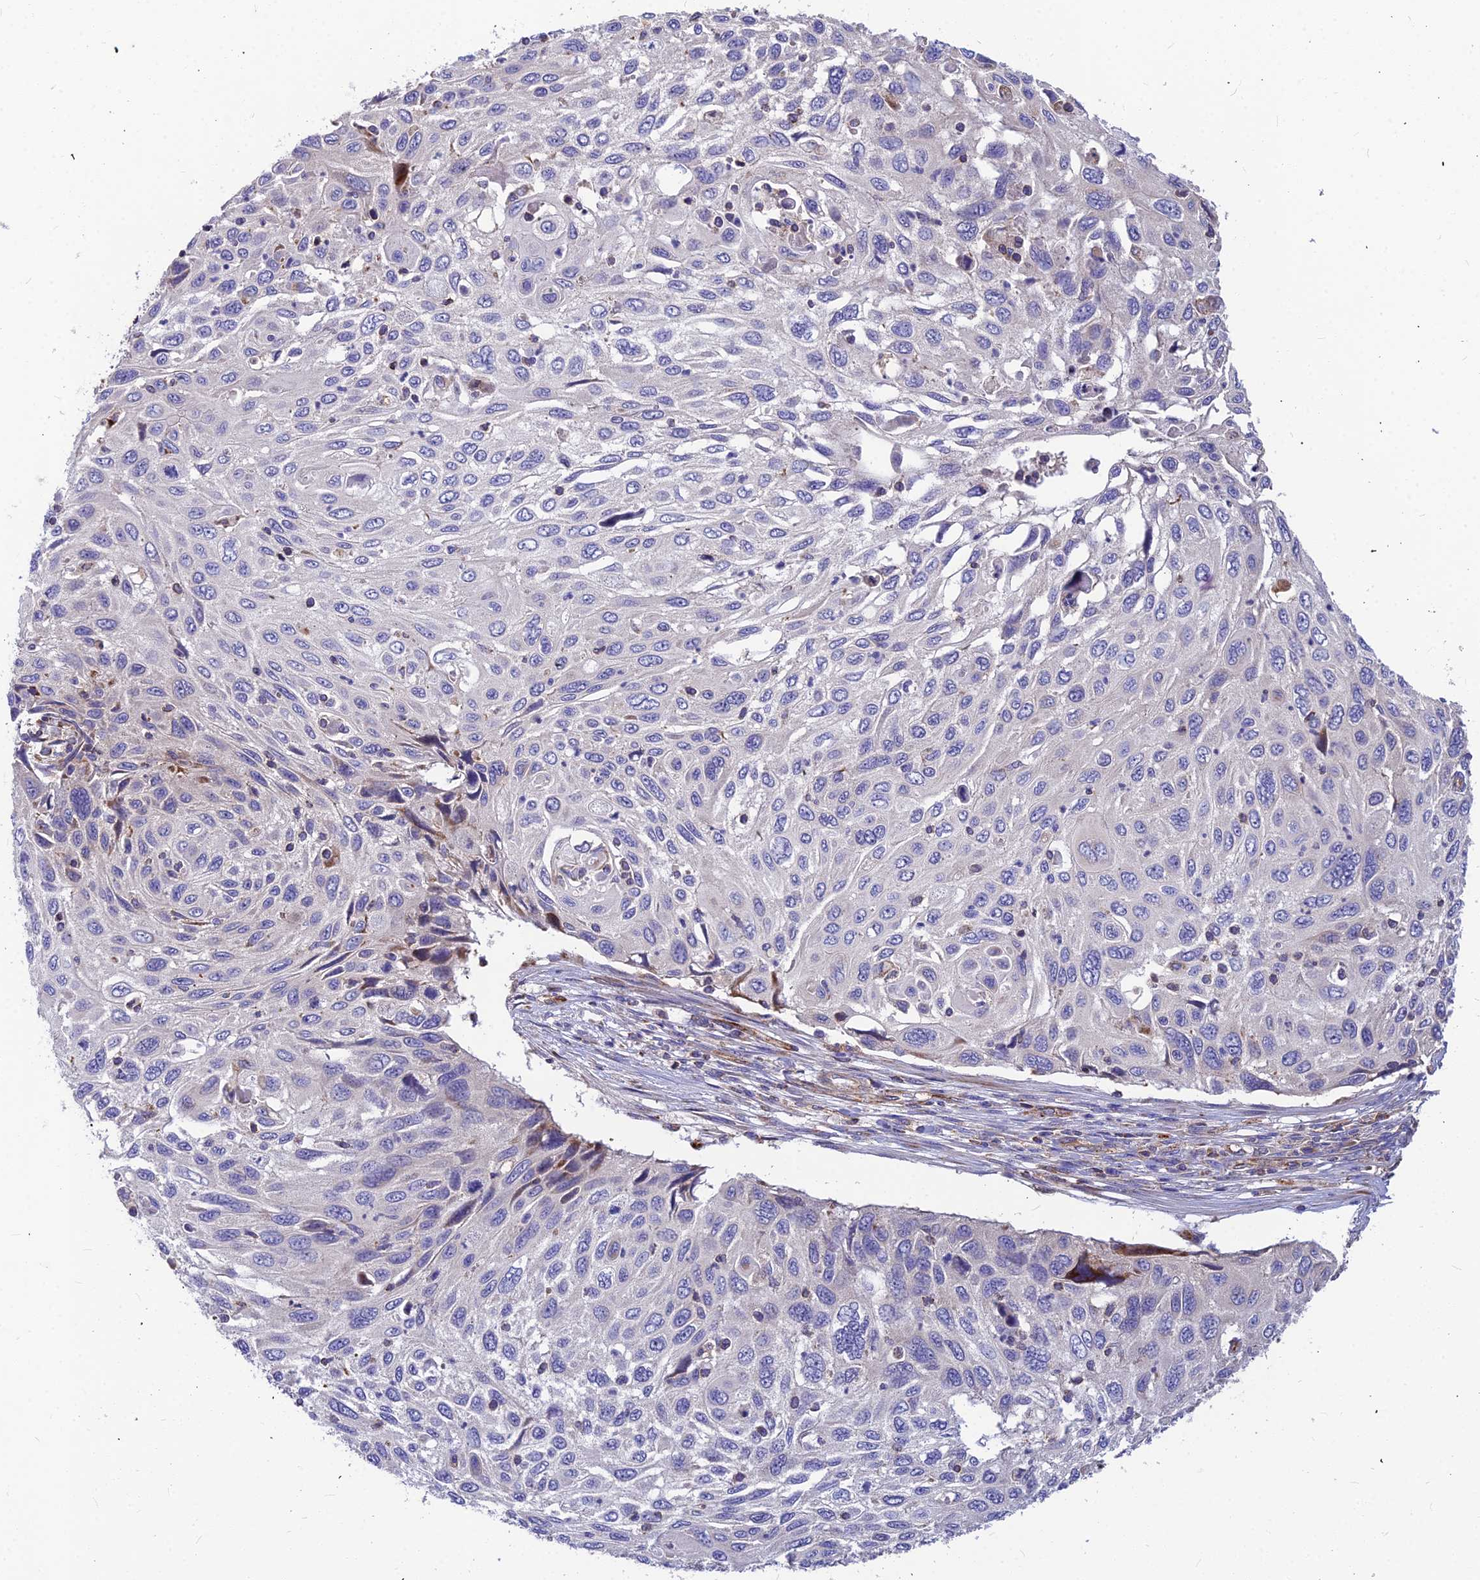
{"staining": {"intensity": "negative", "quantity": "none", "location": "none"}, "tissue": "cervical cancer", "cell_type": "Tumor cells", "image_type": "cancer", "snomed": [{"axis": "morphology", "description": "Squamous cell carcinoma, NOS"}, {"axis": "topography", "description": "Cervix"}], "caption": "DAB (3,3'-diaminobenzidine) immunohistochemical staining of human cervical squamous cell carcinoma exhibits no significant expression in tumor cells.", "gene": "ASPHD1", "patient": {"sex": "female", "age": 70}}